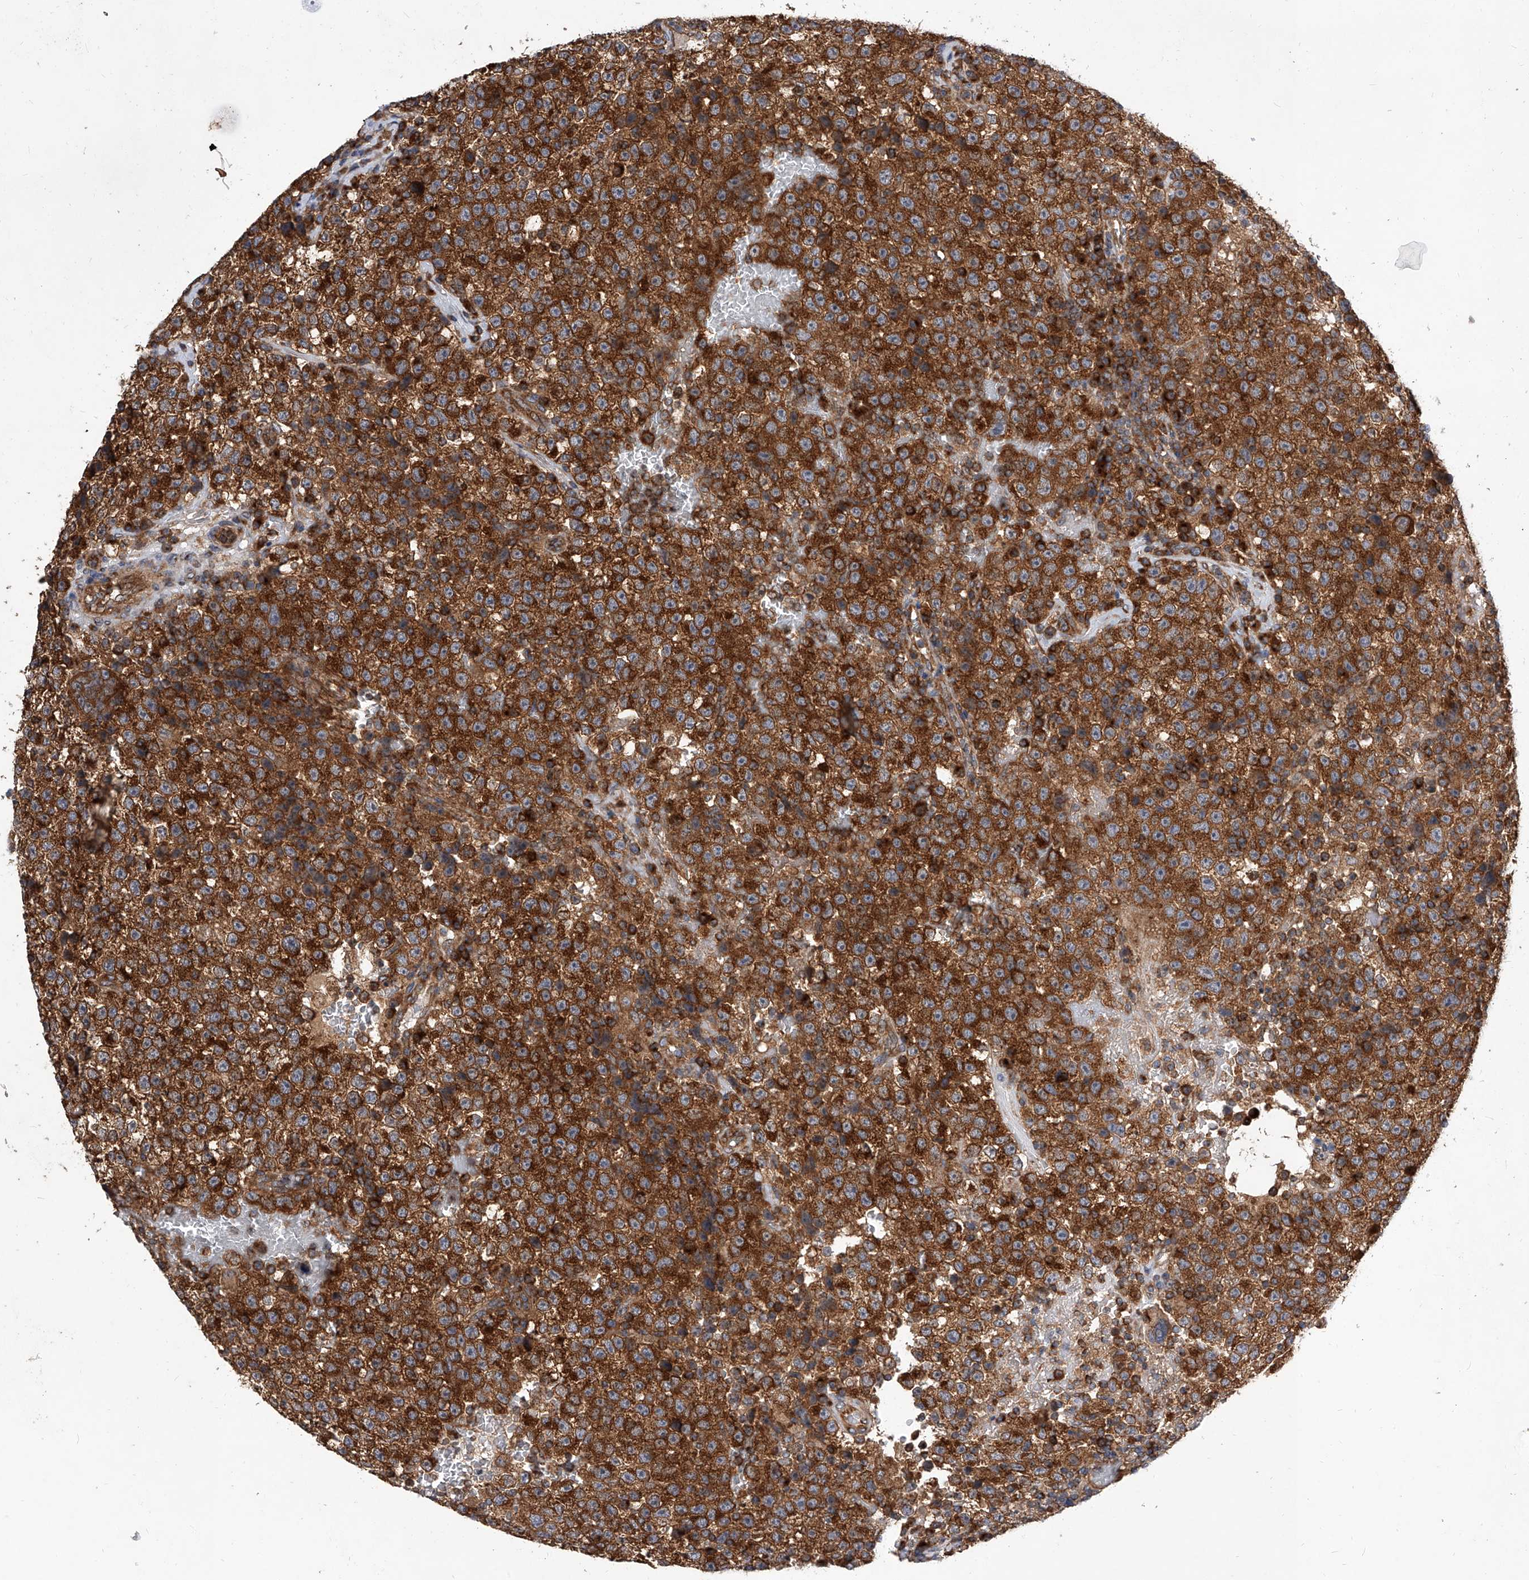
{"staining": {"intensity": "strong", "quantity": ">75%", "location": "cytoplasmic/membranous"}, "tissue": "testis cancer", "cell_type": "Tumor cells", "image_type": "cancer", "snomed": [{"axis": "morphology", "description": "Seminoma, NOS"}, {"axis": "topography", "description": "Testis"}], "caption": "Brown immunohistochemical staining in seminoma (testis) displays strong cytoplasmic/membranous staining in about >75% of tumor cells. Using DAB (brown) and hematoxylin (blue) stains, captured at high magnification using brightfield microscopy.", "gene": "CFAP410", "patient": {"sex": "male", "age": 22}}